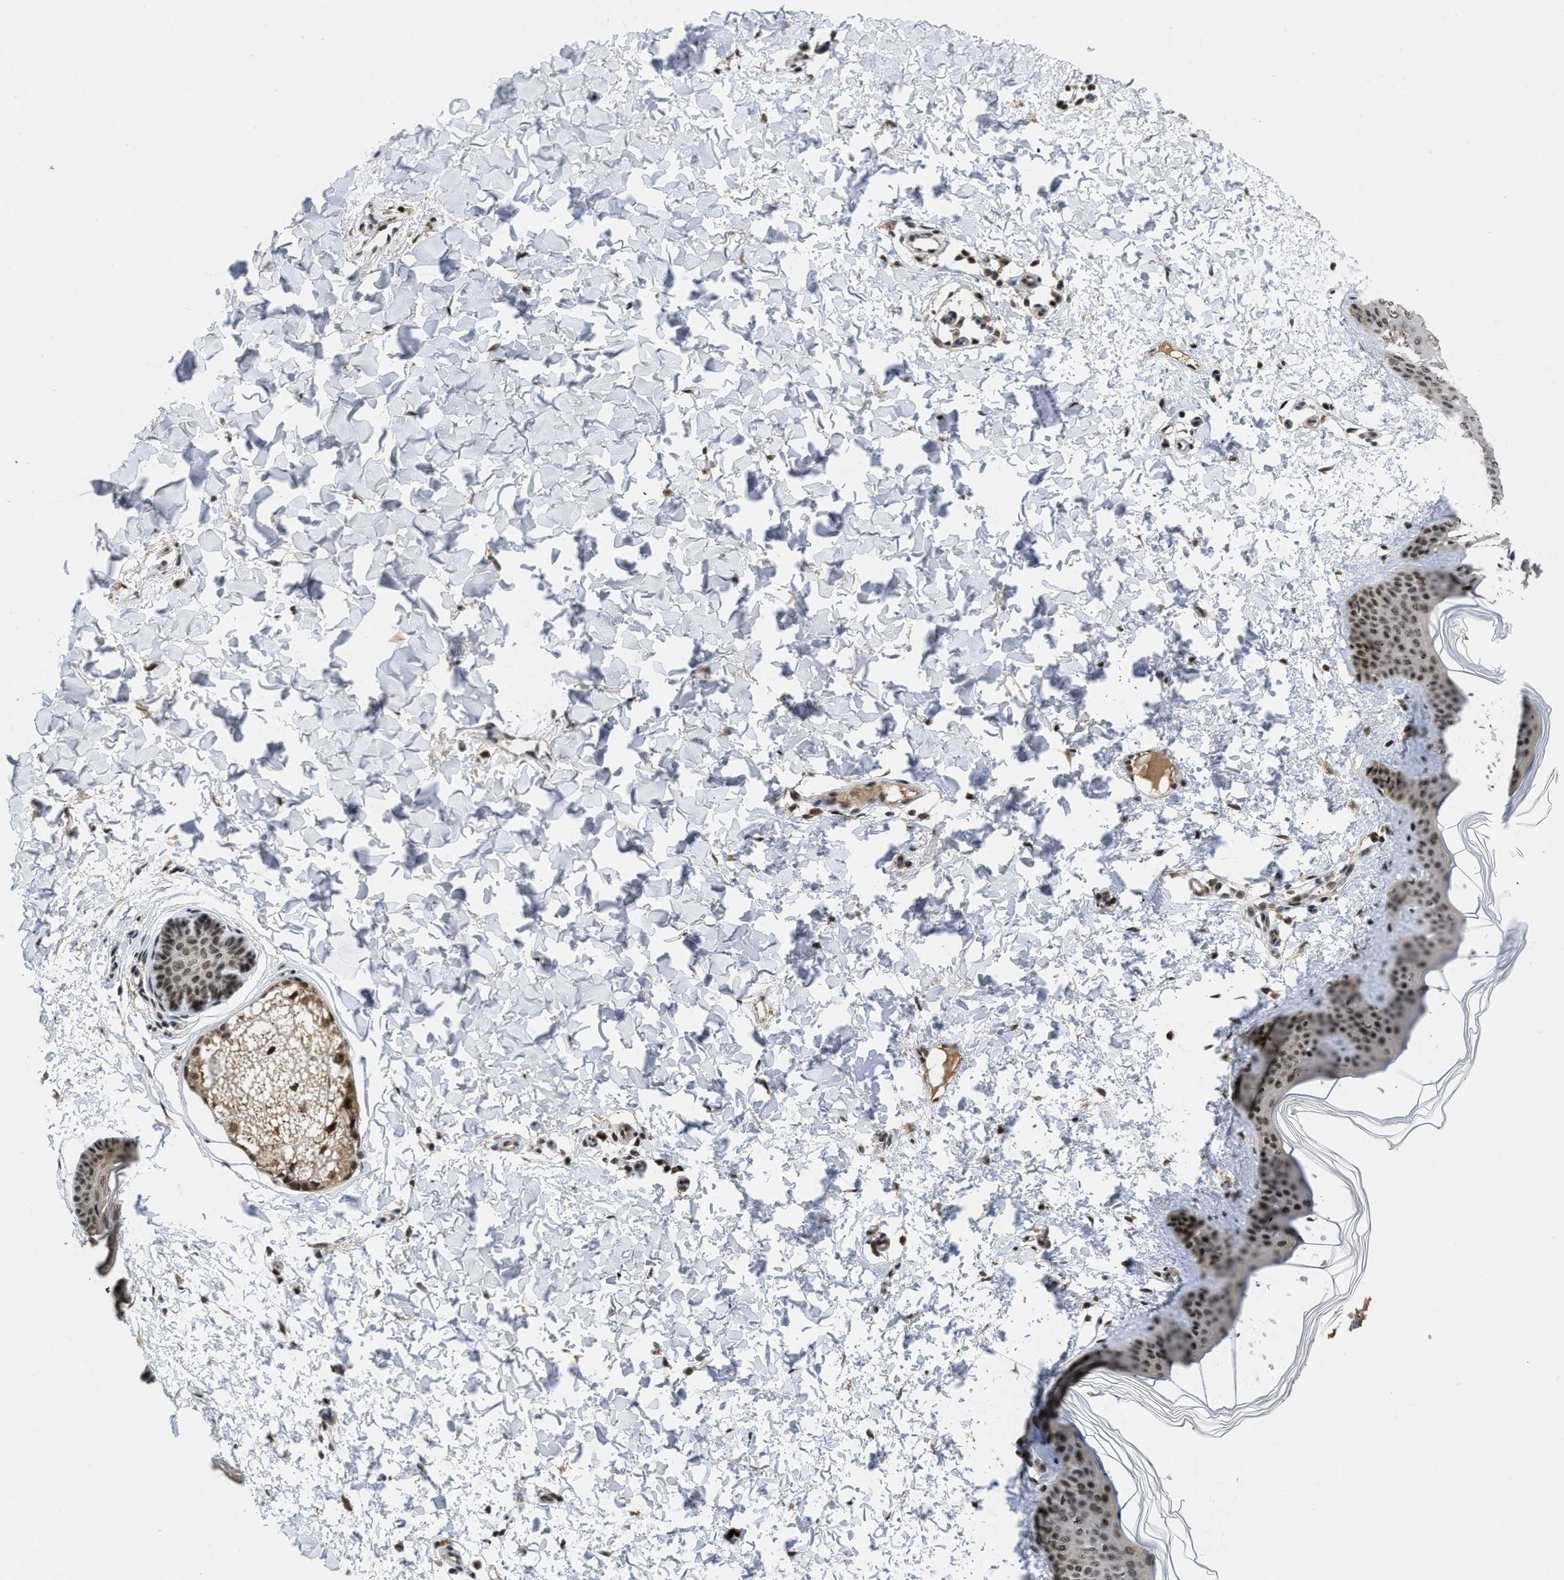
{"staining": {"intensity": "strong", "quantity": ">75%", "location": "nuclear"}, "tissue": "skin", "cell_type": "Fibroblasts", "image_type": "normal", "snomed": [{"axis": "morphology", "description": "Normal tissue, NOS"}, {"axis": "topography", "description": "Skin"}], "caption": "This photomicrograph displays immunohistochemistry (IHC) staining of normal human skin, with high strong nuclear staining in approximately >75% of fibroblasts.", "gene": "ZNF346", "patient": {"sex": "female", "age": 17}}